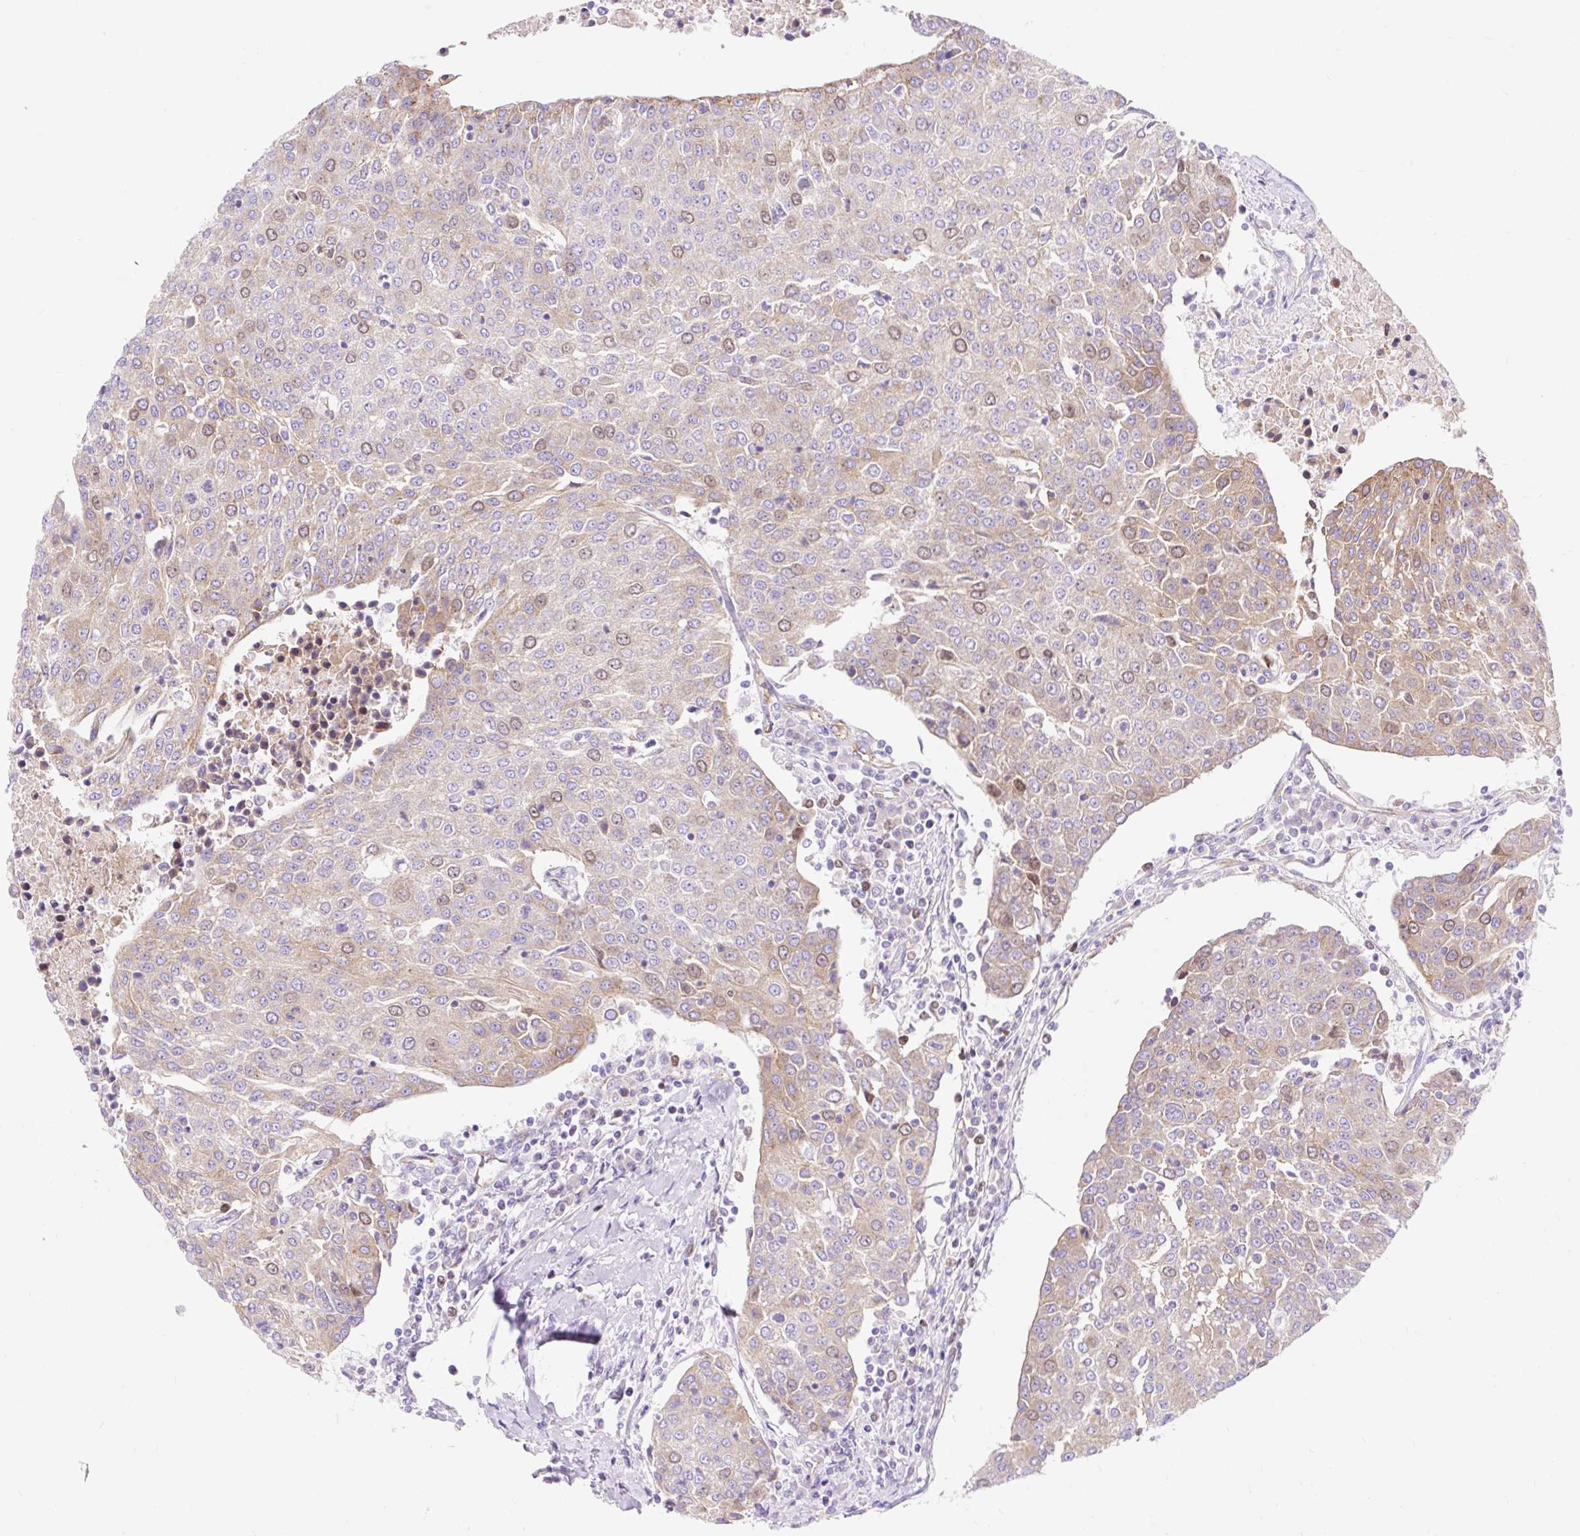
{"staining": {"intensity": "weak", "quantity": "25%-75%", "location": "cytoplasmic/membranous"}, "tissue": "urothelial cancer", "cell_type": "Tumor cells", "image_type": "cancer", "snomed": [{"axis": "morphology", "description": "Urothelial carcinoma, High grade"}, {"axis": "topography", "description": "Urinary bladder"}], "caption": "A brown stain highlights weak cytoplasmic/membranous expression of a protein in human urothelial cancer tumor cells.", "gene": "HIP1R", "patient": {"sex": "female", "age": 85}}